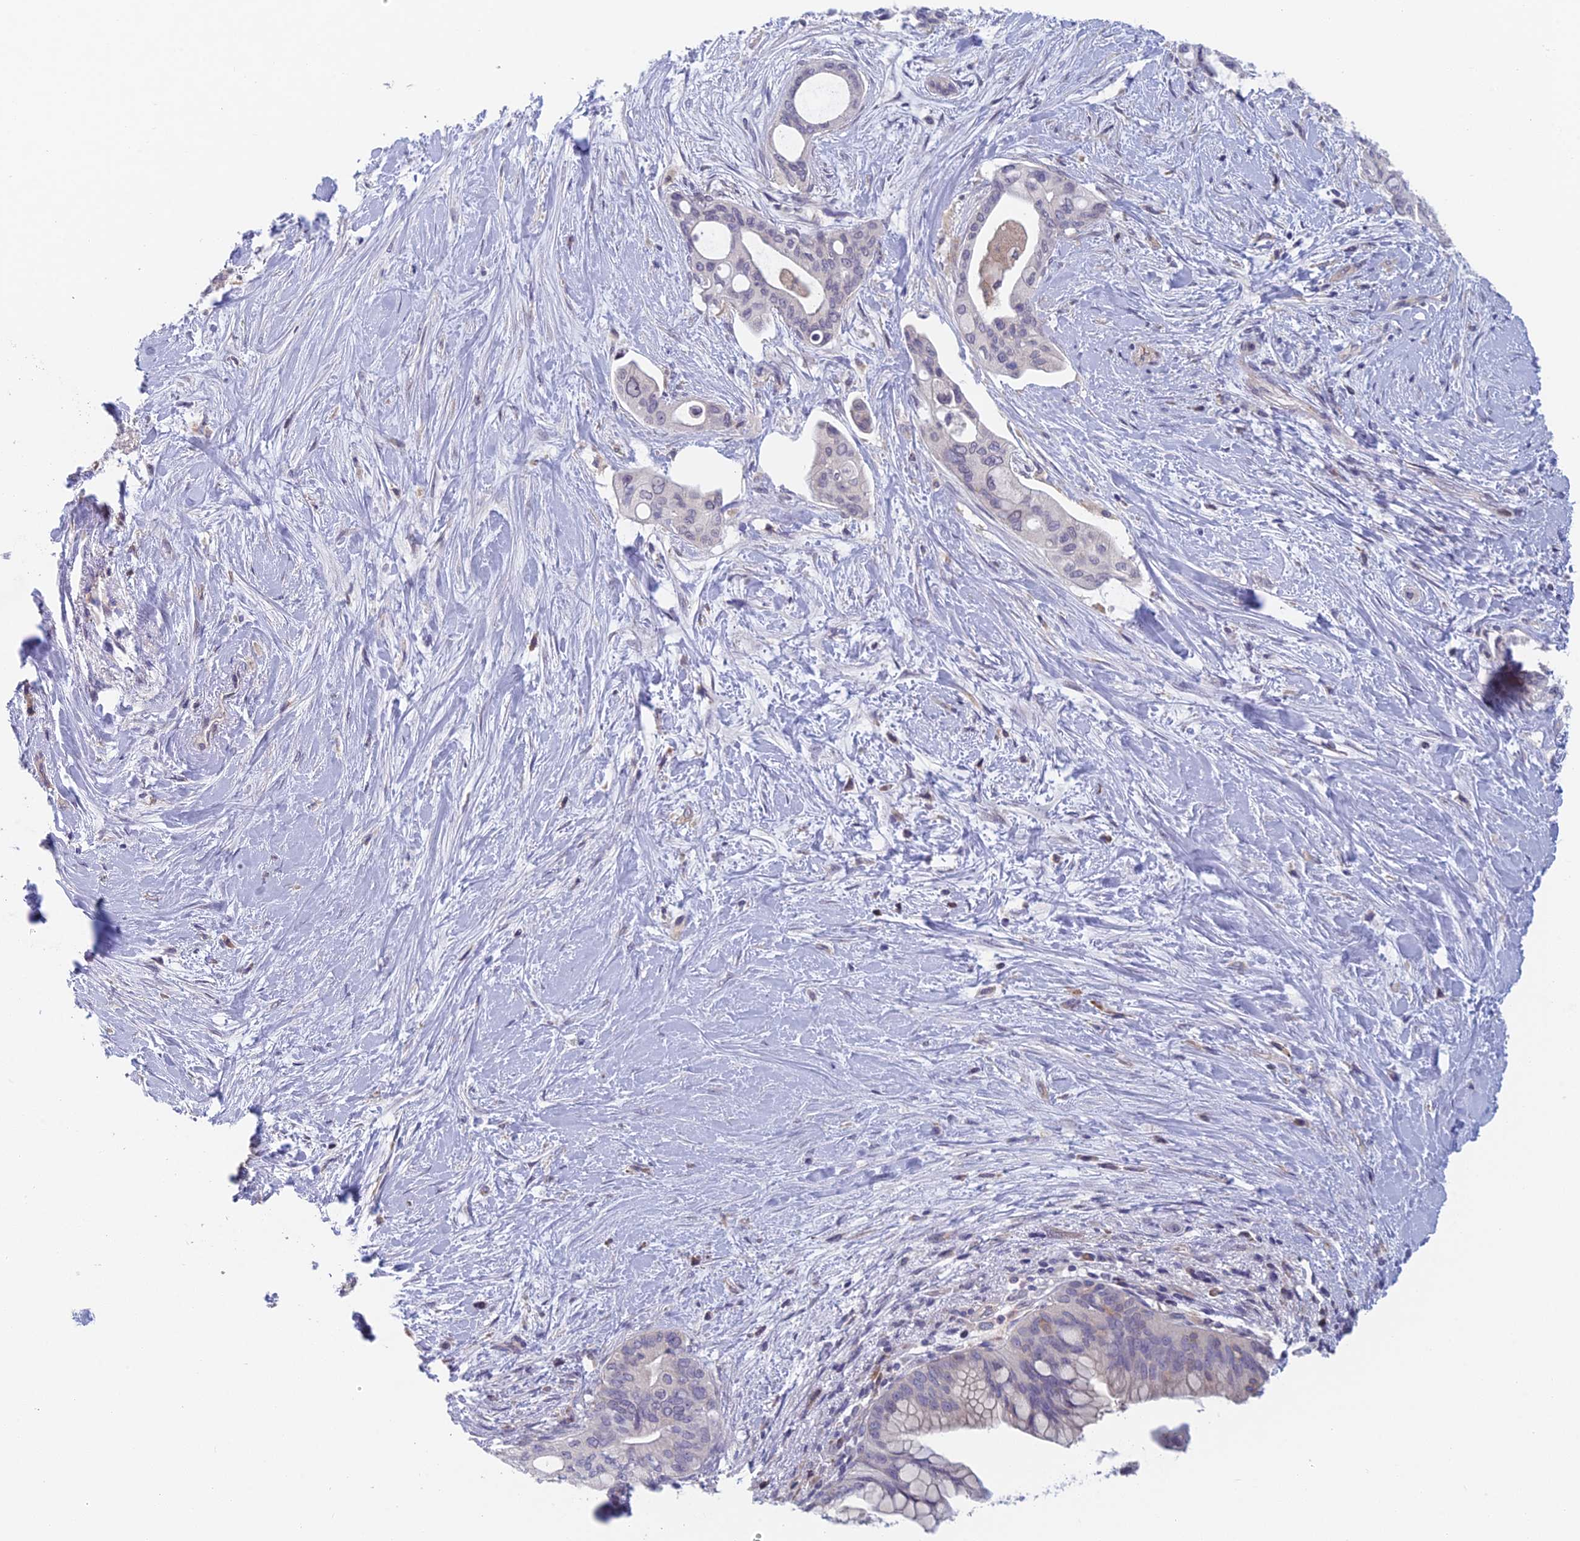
{"staining": {"intensity": "negative", "quantity": "none", "location": "none"}, "tissue": "pancreatic cancer", "cell_type": "Tumor cells", "image_type": "cancer", "snomed": [{"axis": "morphology", "description": "Adenocarcinoma, NOS"}, {"axis": "topography", "description": "Pancreas"}], "caption": "Pancreatic cancer (adenocarcinoma) stained for a protein using immunohistochemistry (IHC) exhibits no expression tumor cells.", "gene": "PPP1R26", "patient": {"sex": "male", "age": 46}}